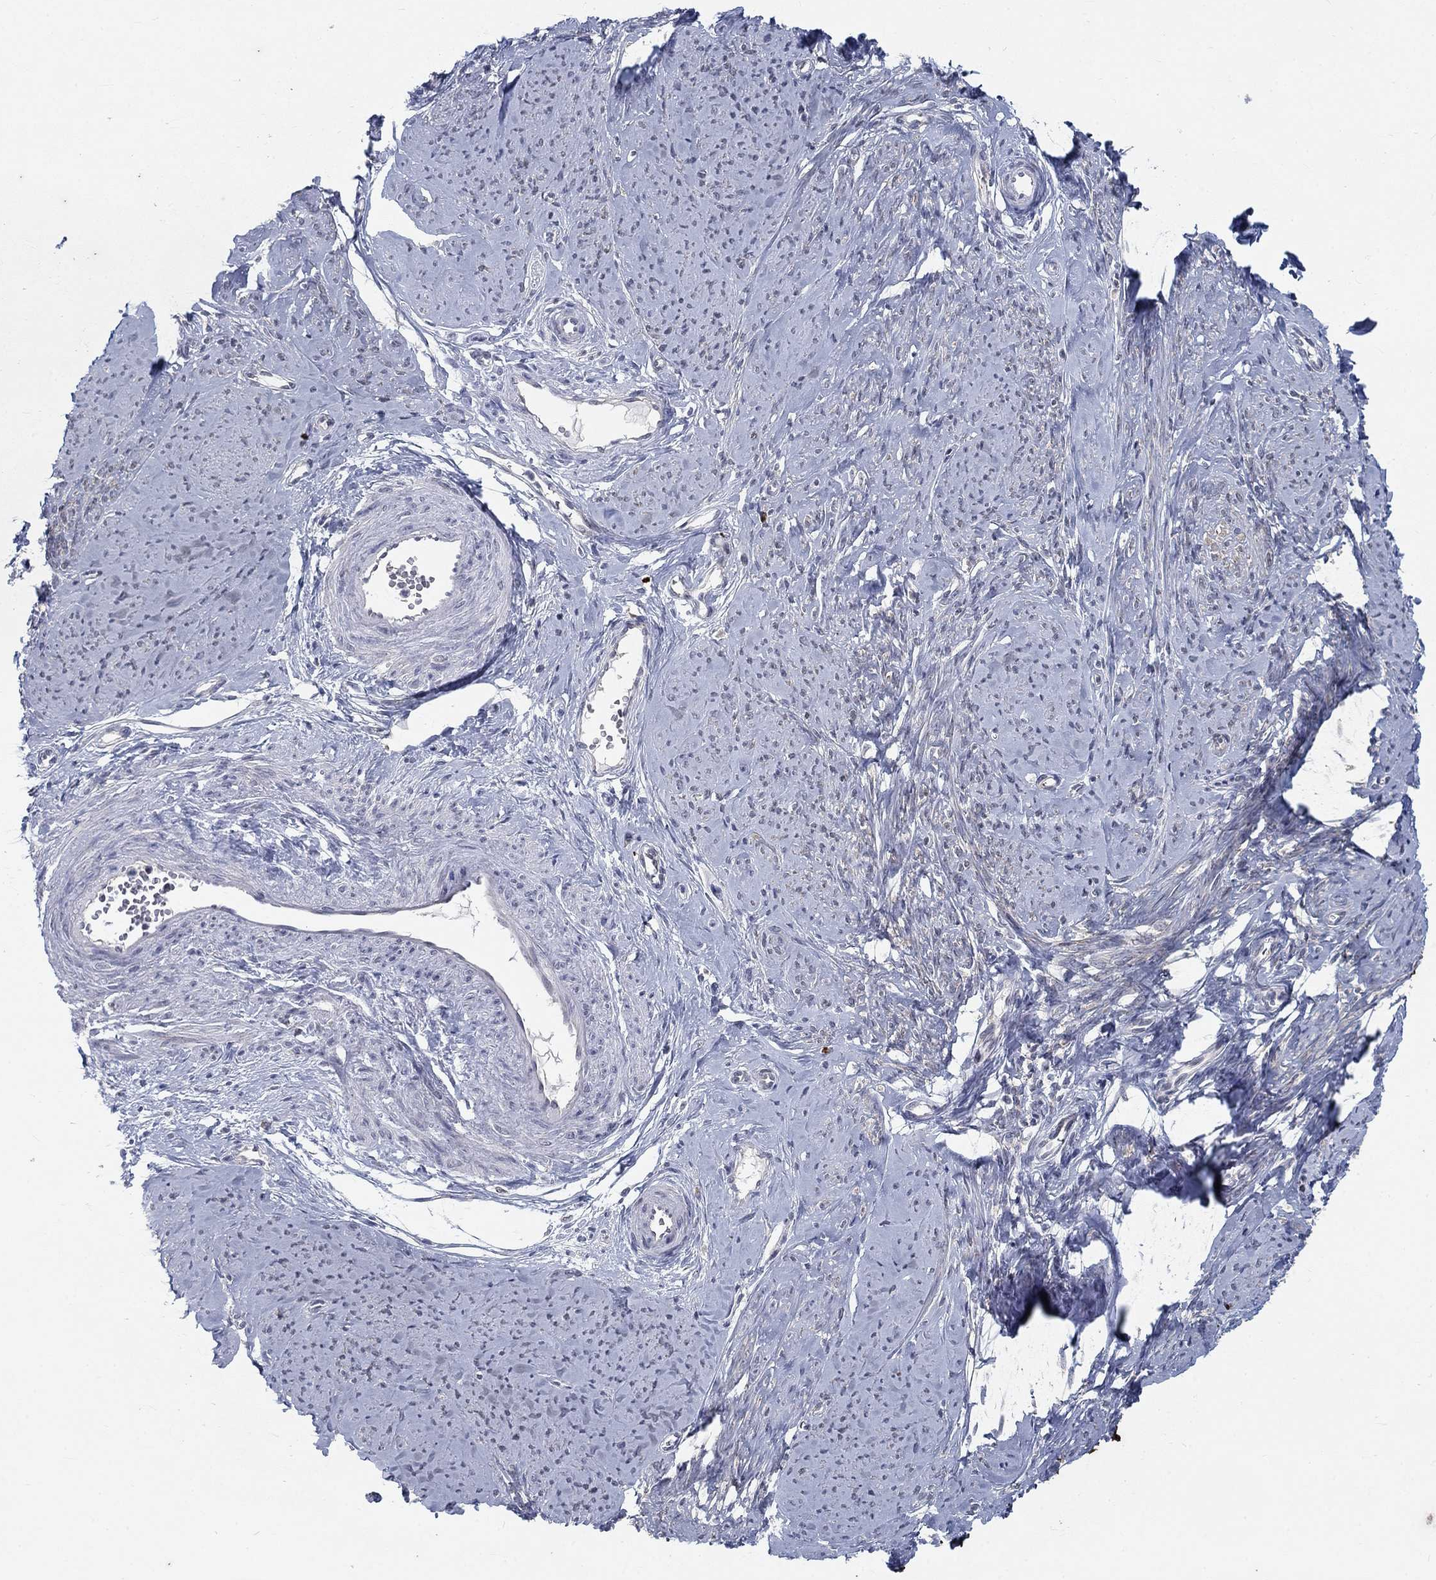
{"staining": {"intensity": "negative", "quantity": "none", "location": "none"}, "tissue": "smooth muscle", "cell_type": "Smooth muscle cells", "image_type": "normal", "snomed": [{"axis": "morphology", "description": "Normal tissue, NOS"}, {"axis": "topography", "description": "Smooth muscle"}], "caption": "Immunohistochemistry (IHC) photomicrograph of unremarkable smooth muscle: human smooth muscle stained with DAB (3,3'-diaminobenzidine) demonstrates no significant protein positivity in smooth muscle cells.", "gene": "MTSS2", "patient": {"sex": "female", "age": 48}}